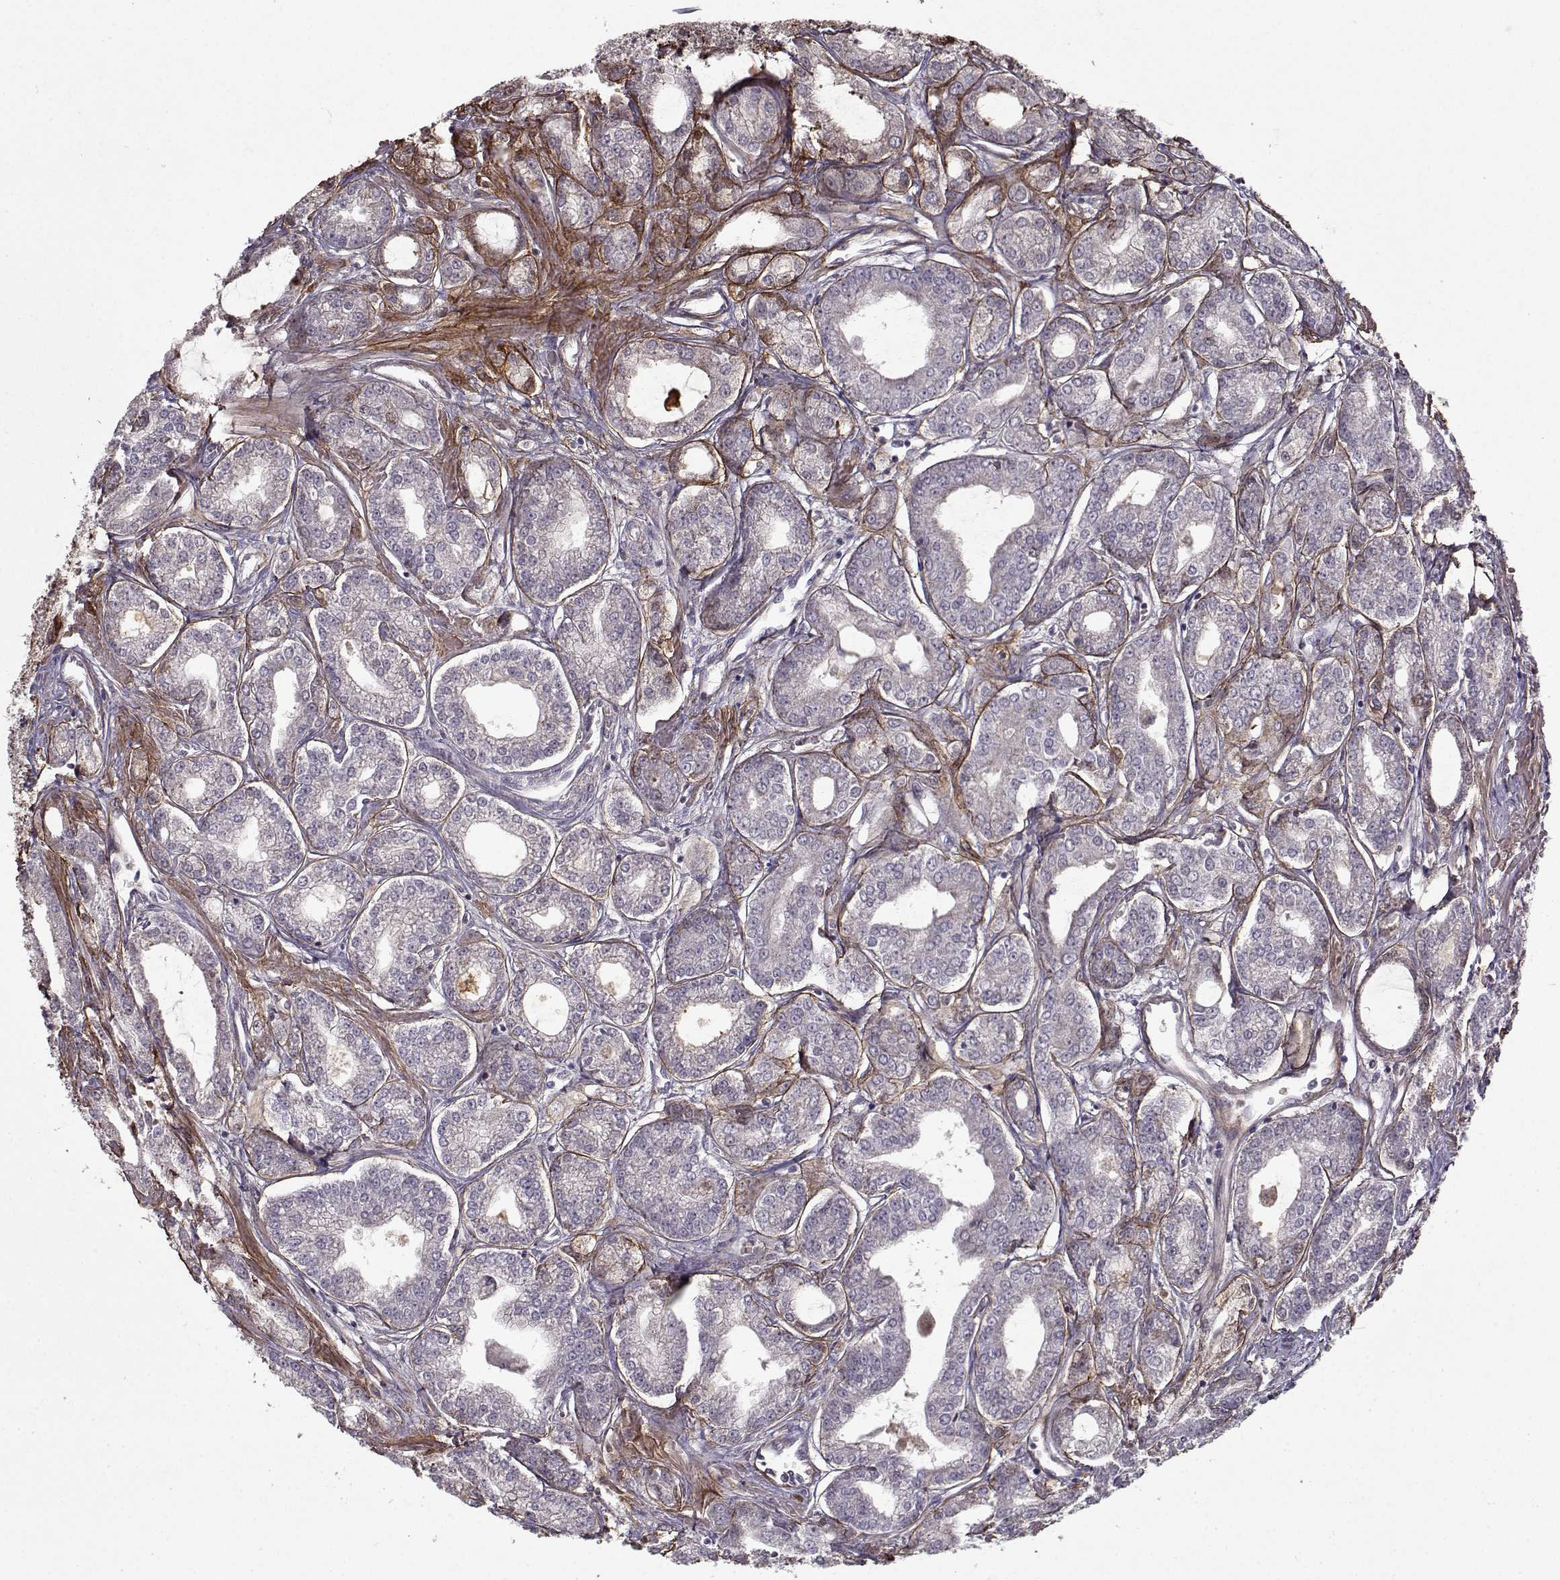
{"staining": {"intensity": "negative", "quantity": "none", "location": "none"}, "tissue": "prostate cancer", "cell_type": "Tumor cells", "image_type": "cancer", "snomed": [{"axis": "morphology", "description": "Adenocarcinoma, NOS"}, {"axis": "topography", "description": "Prostate"}], "caption": "Tumor cells are negative for protein expression in human prostate adenocarcinoma.", "gene": "LAMA2", "patient": {"sex": "male", "age": 71}}